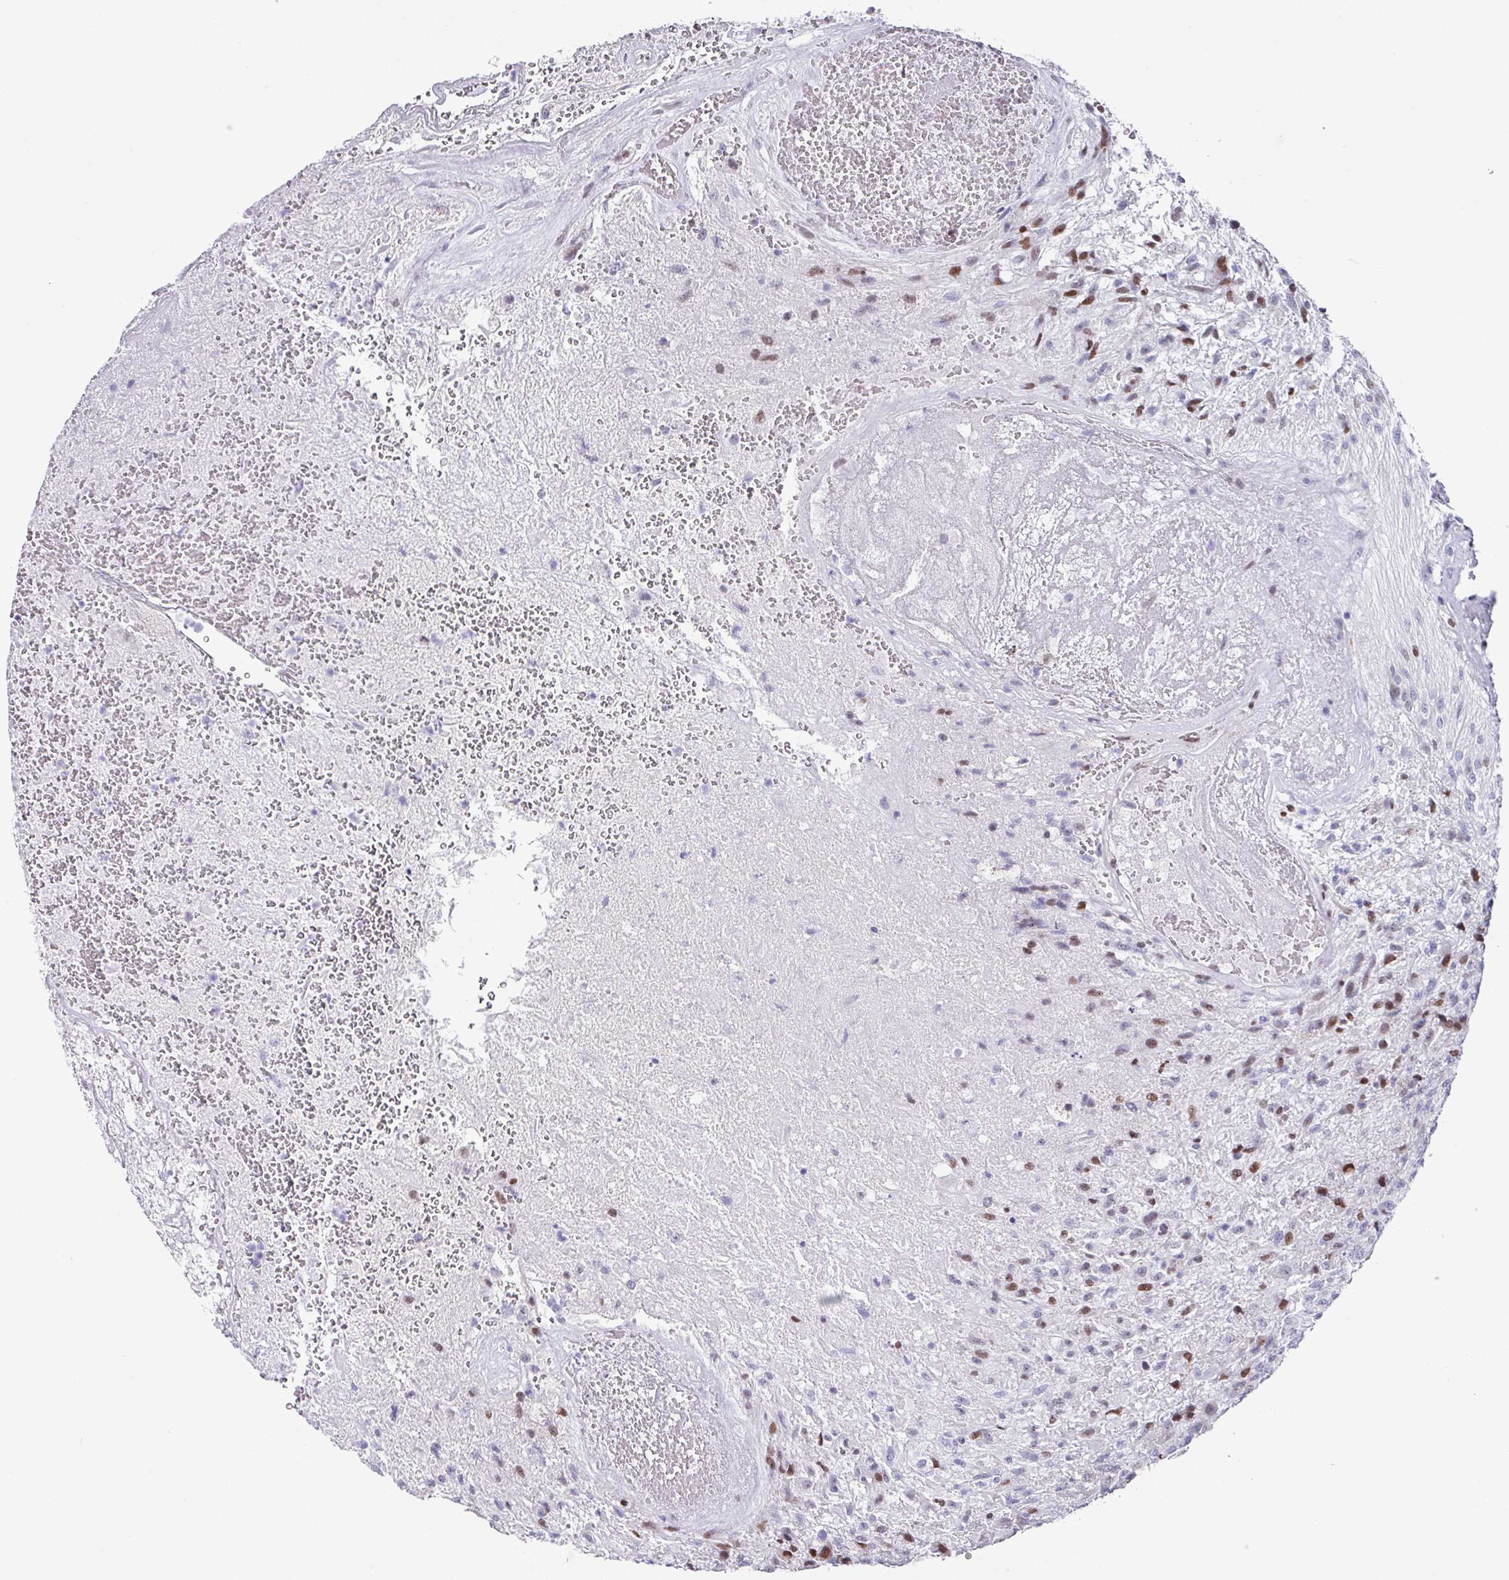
{"staining": {"intensity": "moderate", "quantity": "25%-75%", "location": "nuclear"}, "tissue": "glioma", "cell_type": "Tumor cells", "image_type": "cancer", "snomed": [{"axis": "morphology", "description": "Glioma, malignant, High grade"}, {"axis": "topography", "description": "Brain"}], "caption": "High-power microscopy captured an immunohistochemistry (IHC) histopathology image of malignant glioma (high-grade), revealing moderate nuclear positivity in about 25%-75% of tumor cells. Using DAB (3,3'-diaminobenzidine) (brown) and hematoxylin (blue) stains, captured at high magnification using brightfield microscopy.", "gene": "TCF3", "patient": {"sex": "male", "age": 56}}